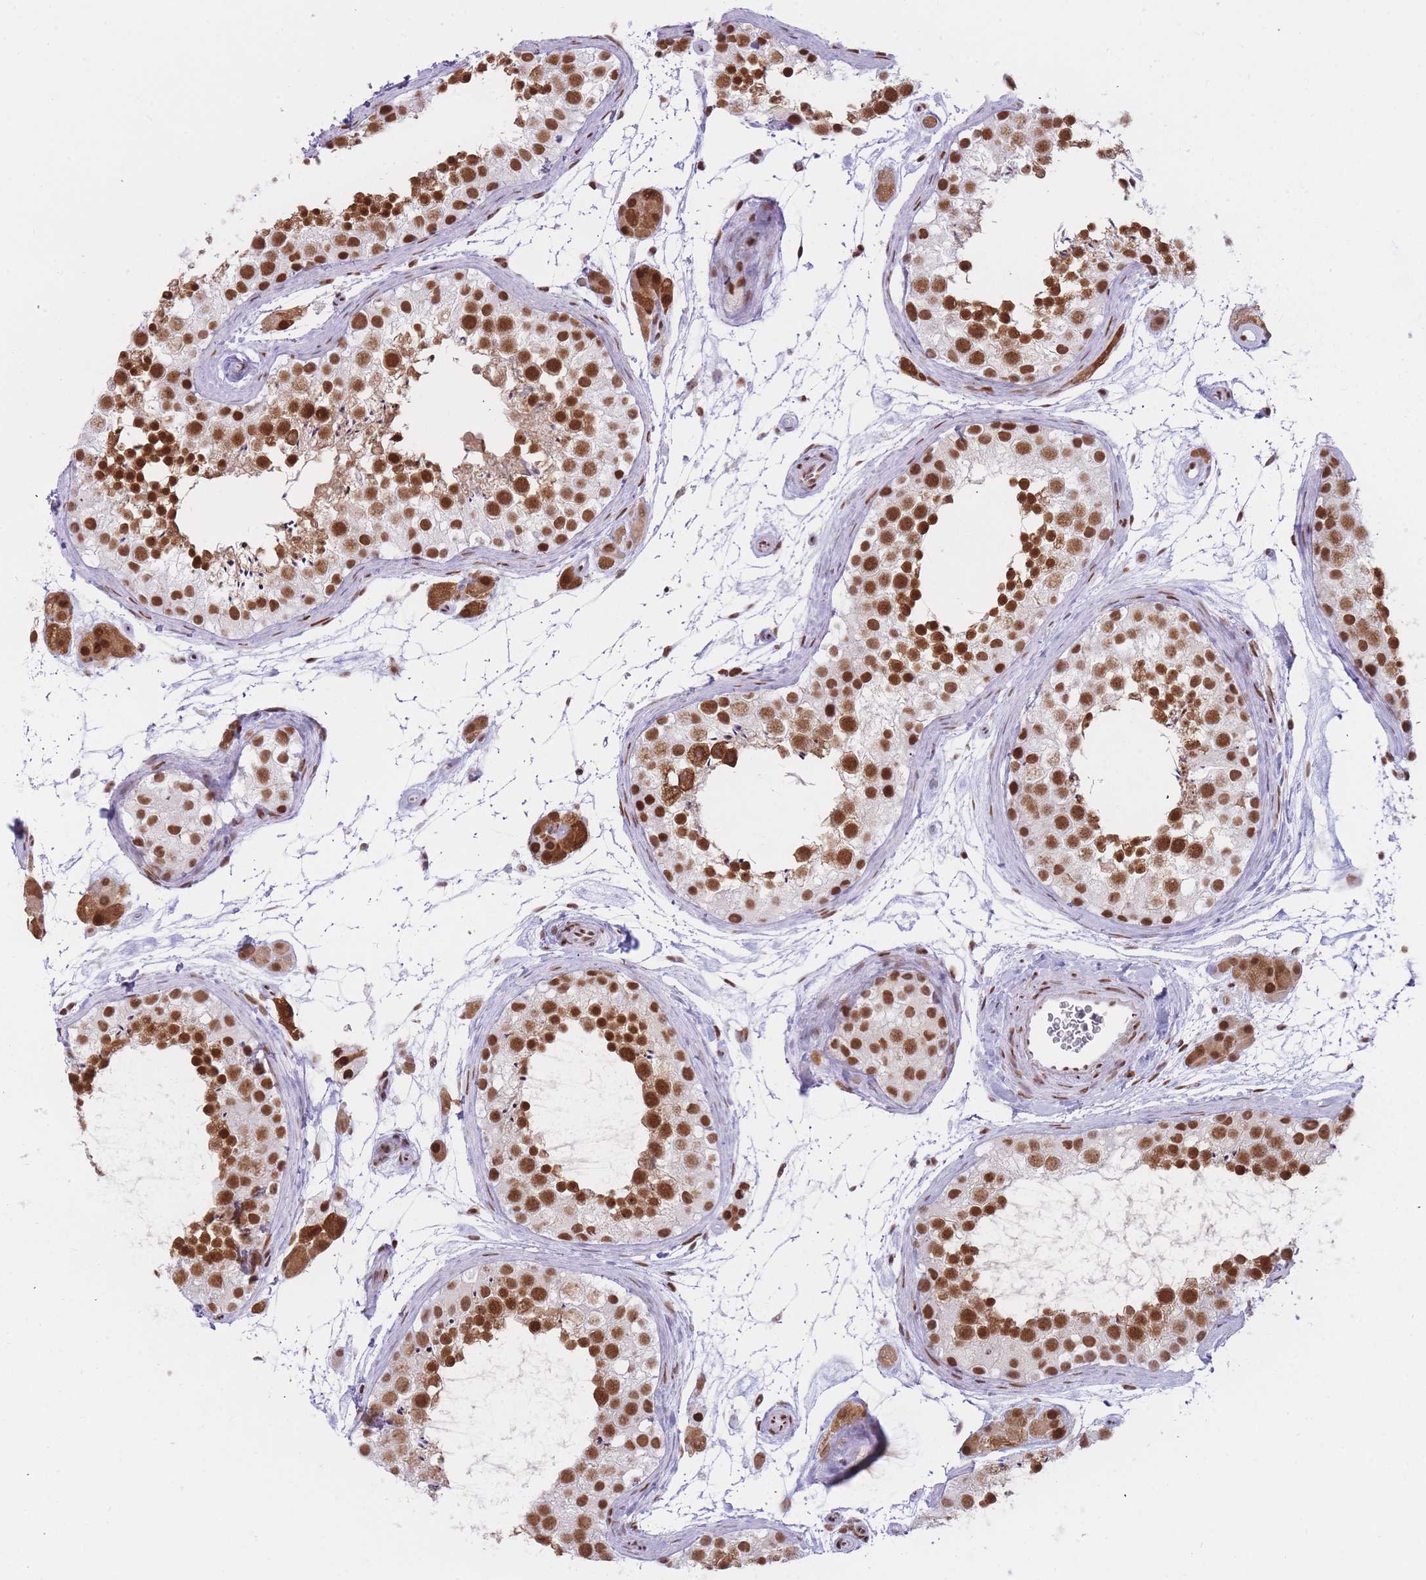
{"staining": {"intensity": "strong", "quantity": ">75%", "location": "nuclear"}, "tissue": "testis", "cell_type": "Cells in seminiferous ducts", "image_type": "normal", "snomed": [{"axis": "morphology", "description": "Normal tissue, NOS"}, {"axis": "topography", "description": "Testis"}], "caption": "Unremarkable testis exhibits strong nuclear staining in approximately >75% of cells in seminiferous ducts.", "gene": "HNRNPUL1", "patient": {"sex": "male", "age": 41}}